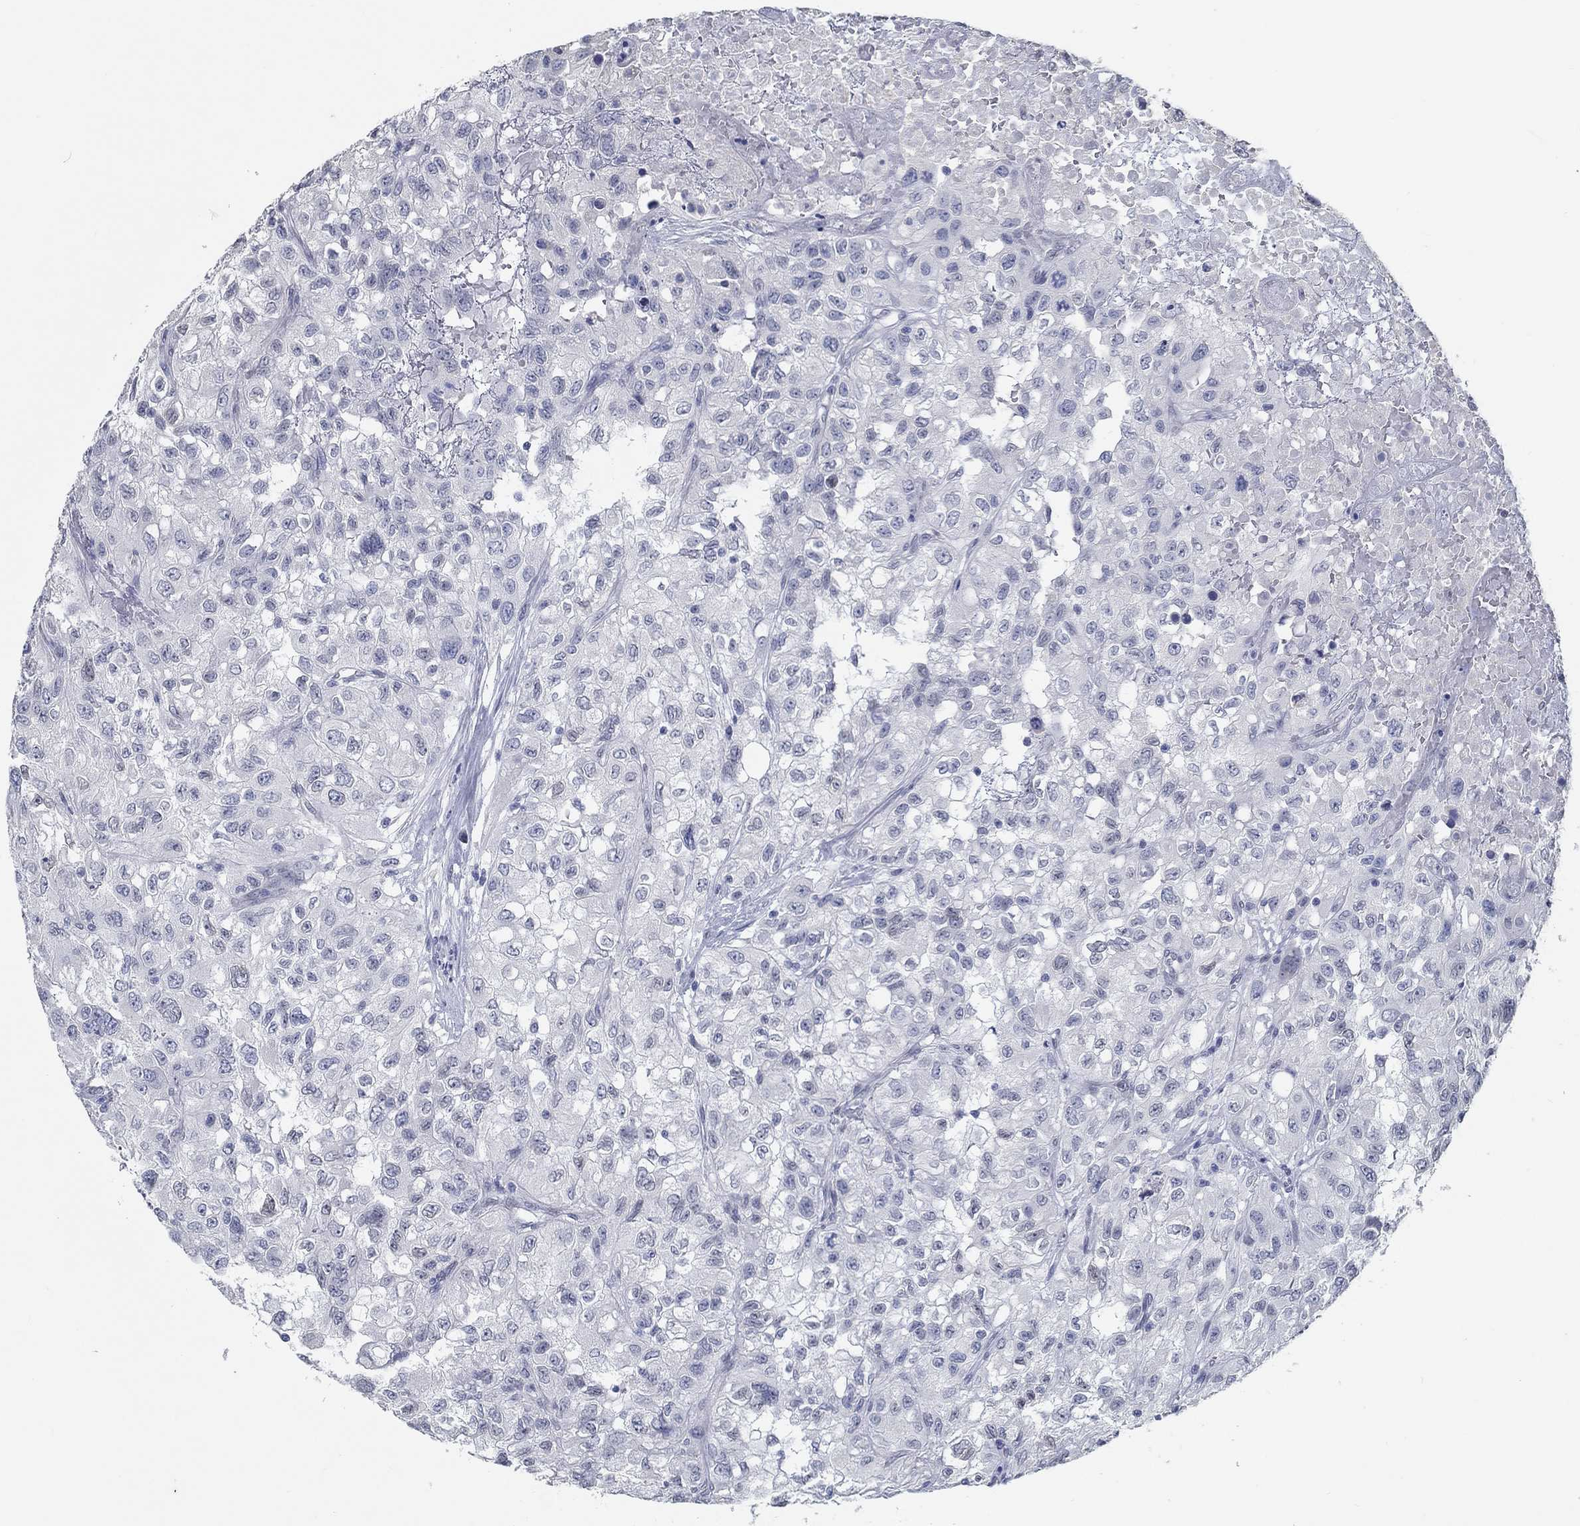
{"staining": {"intensity": "negative", "quantity": "none", "location": "none"}, "tissue": "renal cancer", "cell_type": "Tumor cells", "image_type": "cancer", "snomed": [{"axis": "morphology", "description": "Adenocarcinoma, NOS"}, {"axis": "topography", "description": "Kidney"}], "caption": "A photomicrograph of renal cancer (adenocarcinoma) stained for a protein shows no brown staining in tumor cells.", "gene": "NUP155", "patient": {"sex": "male", "age": 64}}